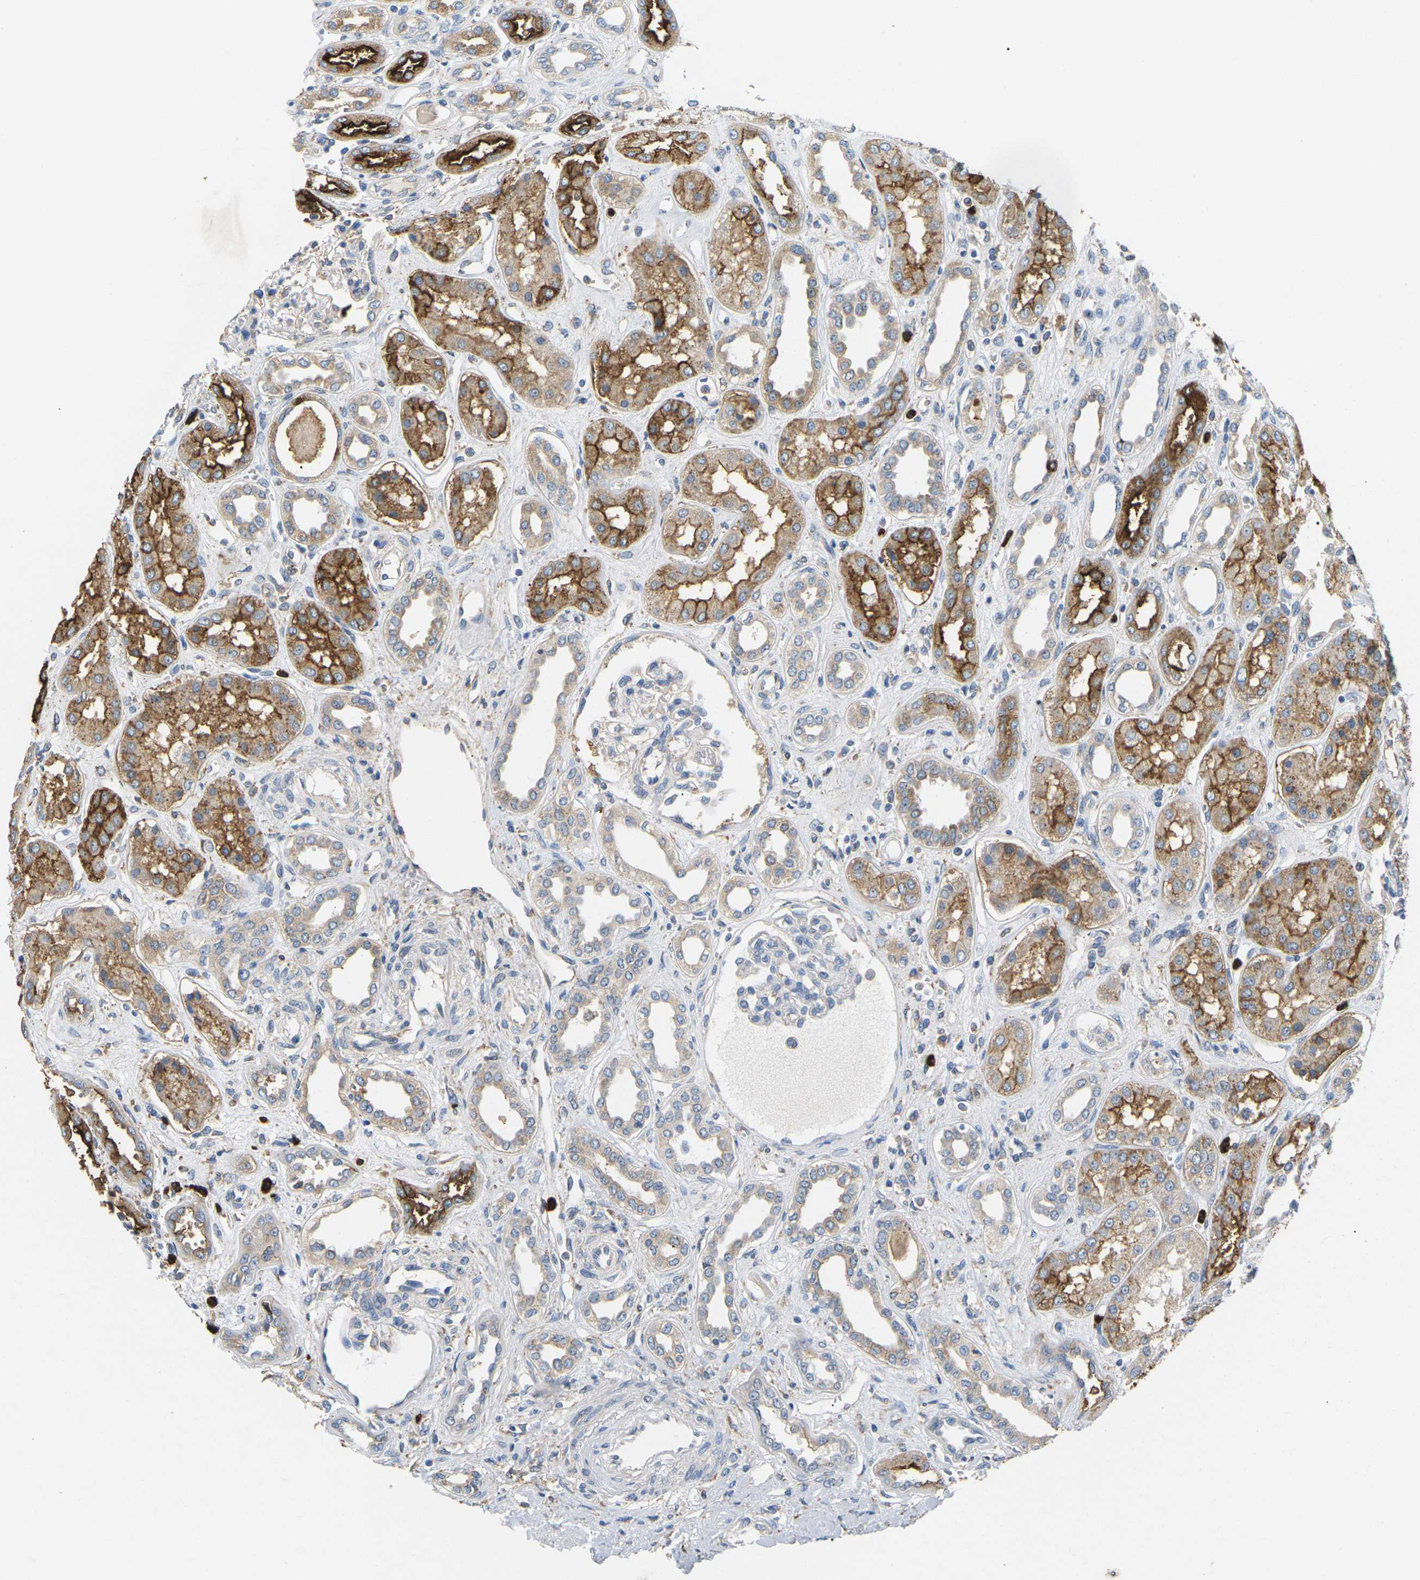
{"staining": {"intensity": "negative", "quantity": "none", "location": "none"}, "tissue": "kidney", "cell_type": "Cells in glomeruli", "image_type": "normal", "snomed": [{"axis": "morphology", "description": "Normal tissue, NOS"}, {"axis": "topography", "description": "Kidney"}], "caption": "IHC image of unremarkable kidney: kidney stained with DAB (3,3'-diaminobenzidine) shows no significant protein expression in cells in glomeruli. Nuclei are stained in blue.", "gene": "ADM", "patient": {"sex": "male", "age": 59}}